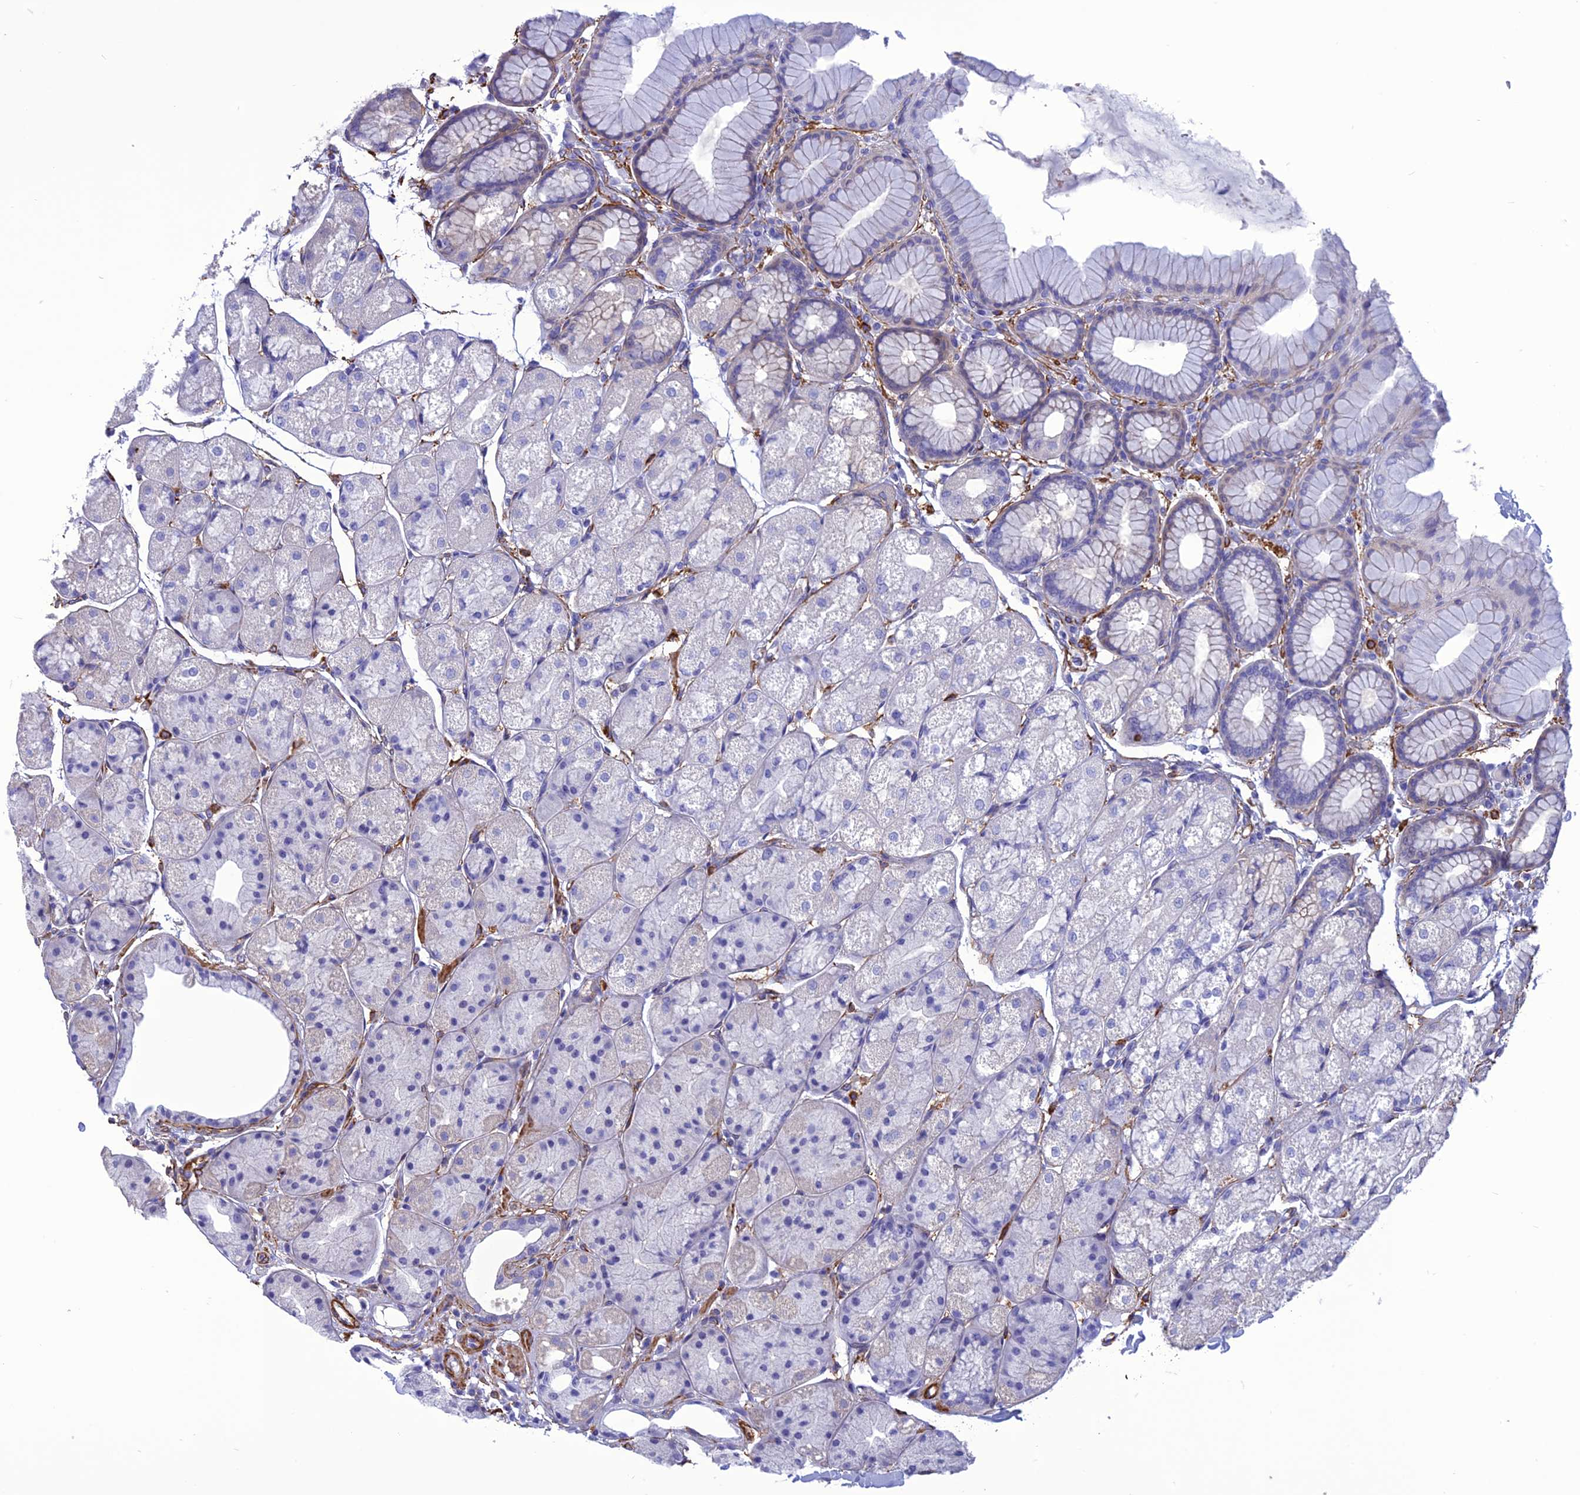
{"staining": {"intensity": "negative", "quantity": "none", "location": "none"}, "tissue": "stomach", "cell_type": "Glandular cells", "image_type": "normal", "snomed": [{"axis": "morphology", "description": "Normal tissue, NOS"}, {"axis": "topography", "description": "Stomach"}], "caption": "Immunohistochemistry of unremarkable stomach reveals no positivity in glandular cells. Brightfield microscopy of immunohistochemistry stained with DAB (brown) and hematoxylin (blue), captured at high magnification.", "gene": "NKD1", "patient": {"sex": "male", "age": 57}}